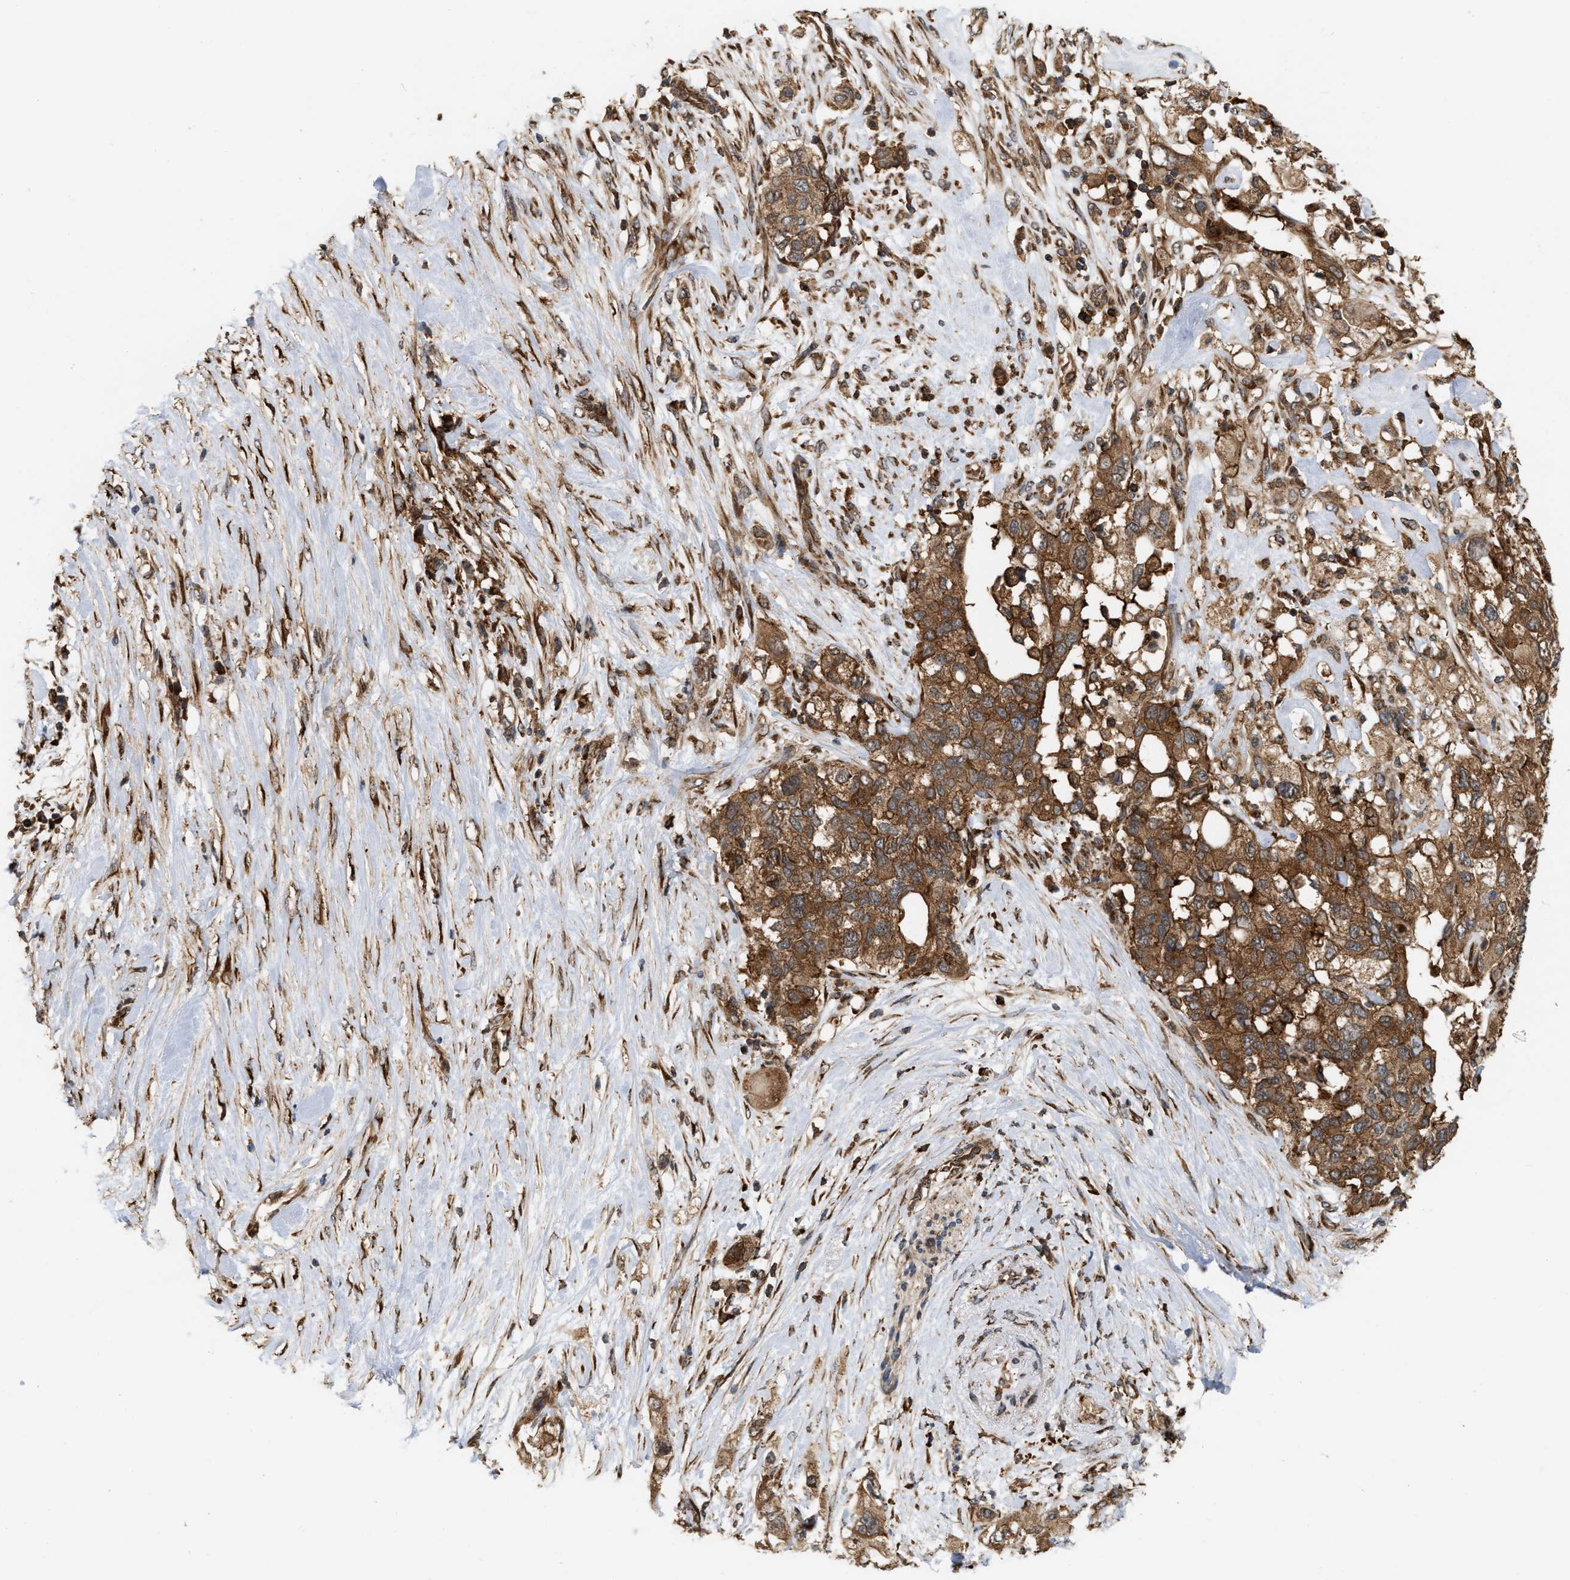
{"staining": {"intensity": "strong", "quantity": ">75%", "location": "cytoplasmic/membranous"}, "tissue": "pancreatic cancer", "cell_type": "Tumor cells", "image_type": "cancer", "snomed": [{"axis": "morphology", "description": "Adenocarcinoma, NOS"}, {"axis": "topography", "description": "Pancreas"}], "caption": "Tumor cells exhibit high levels of strong cytoplasmic/membranous expression in approximately >75% of cells in adenocarcinoma (pancreatic). The staining is performed using DAB (3,3'-diaminobenzidine) brown chromogen to label protein expression. The nuclei are counter-stained blue using hematoxylin.", "gene": "IQCE", "patient": {"sex": "female", "age": 56}}